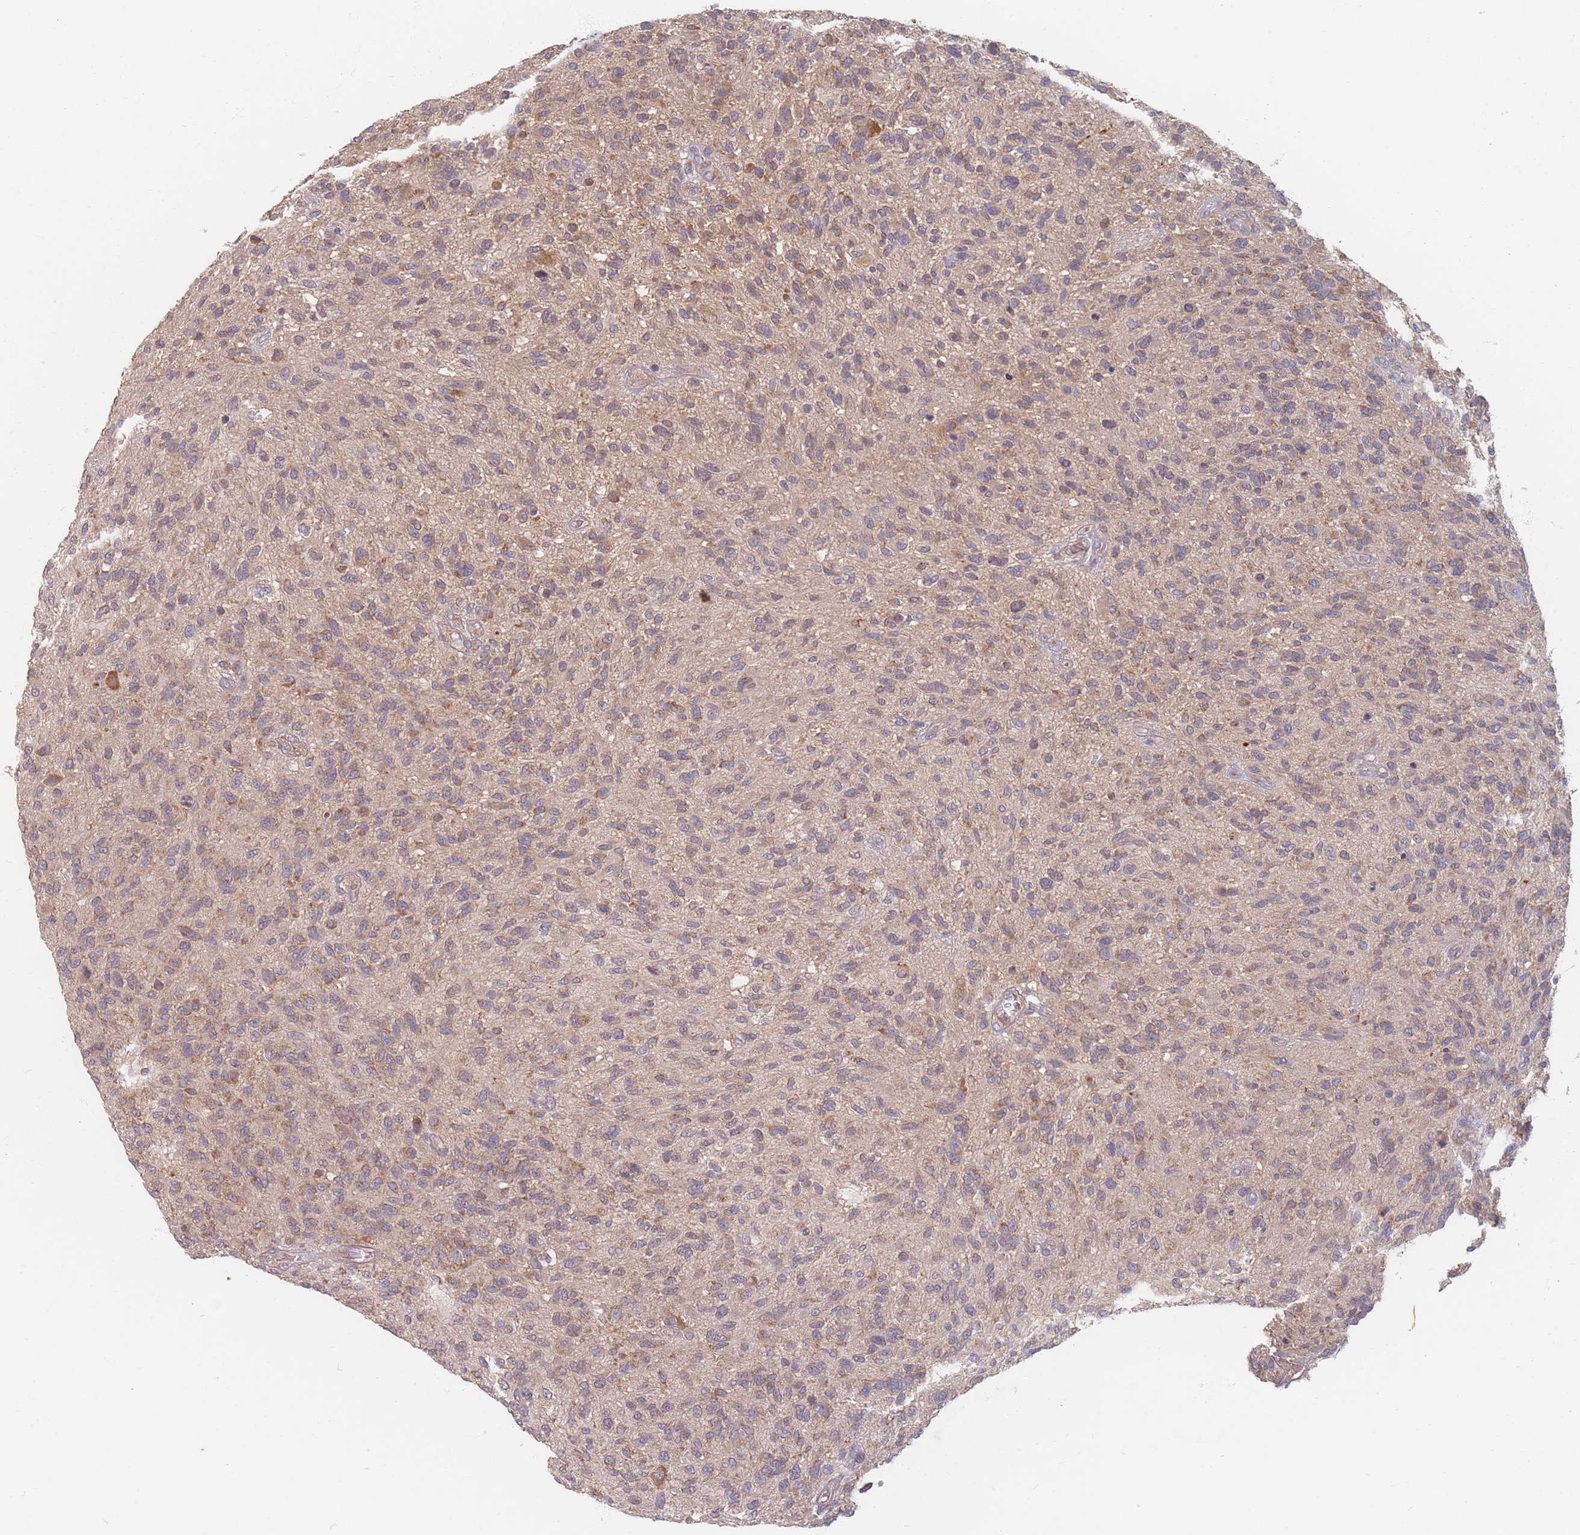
{"staining": {"intensity": "moderate", "quantity": "25%-75%", "location": "cytoplasmic/membranous"}, "tissue": "glioma", "cell_type": "Tumor cells", "image_type": "cancer", "snomed": [{"axis": "morphology", "description": "Glioma, malignant, High grade"}, {"axis": "topography", "description": "Brain"}], "caption": "Human glioma stained for a protein (brown) exhibits moderate cytoplasmic/membranous positive staining in about 25%-75% of tumor cells.", "gene": "SLC35F3", "patient": {"sex": "male", "age": 47}}